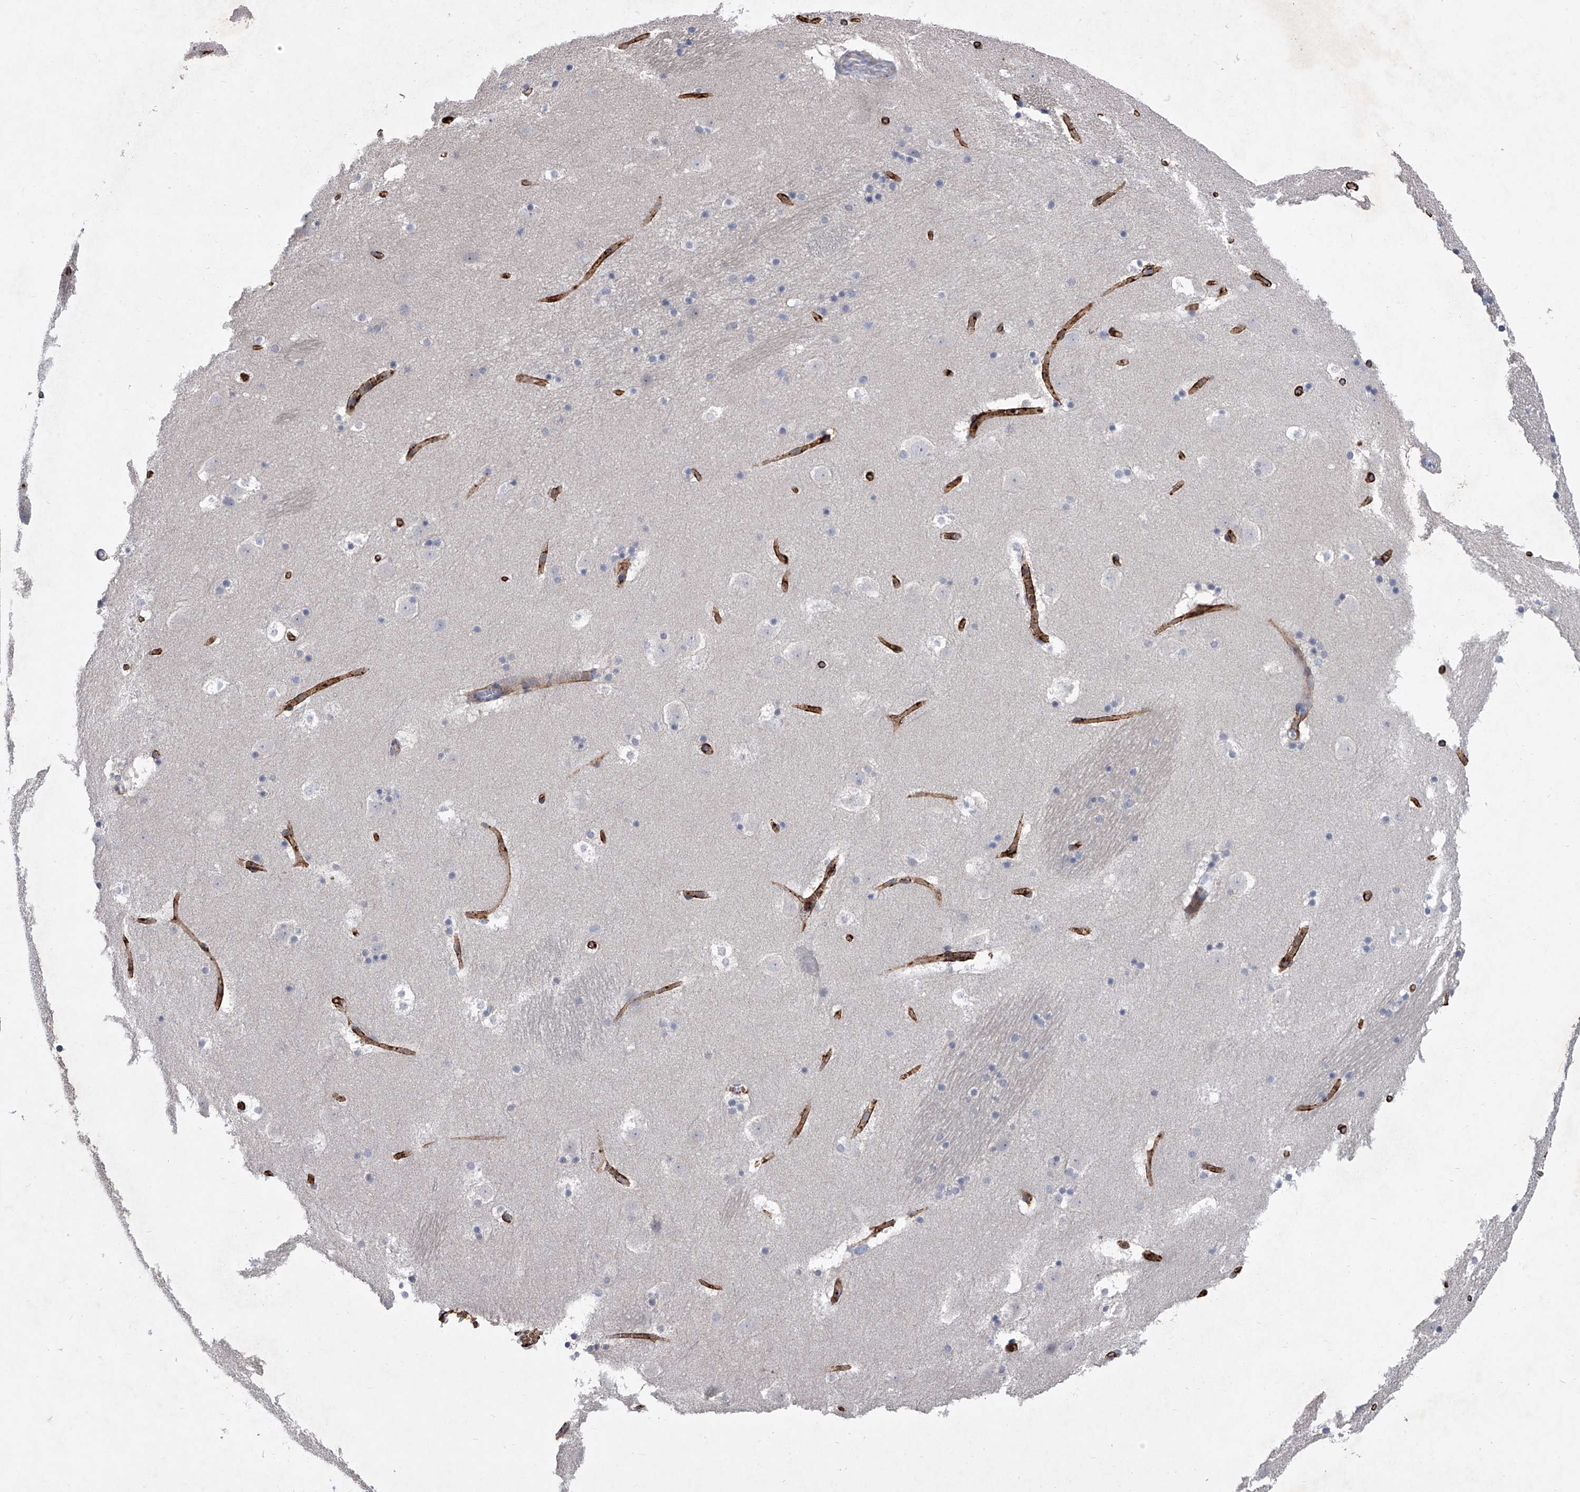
{"staining": {"intensity": "negative", "quantity": "none", "location": "none"}, "tissue": "caudate", "cell_type": "Glial cells", "image_type": "normal", "snomed": [{"axis": "morphology", "description": "Normal tissue, NOS"}, {"axis": "topography", "description": "Lateral ventricle wall"}], "caption": "Immunohistochemistry image of normal caudate: human caudate stained with DAB (3,3'-diaminobenzidine) displays no significant protein positivity in glial cells. (DAB immunohistochemistry (IHC) with hematoxylin counter stain).", "gene": "ALG14", "patient": {"sex": "male", "age": 45}}